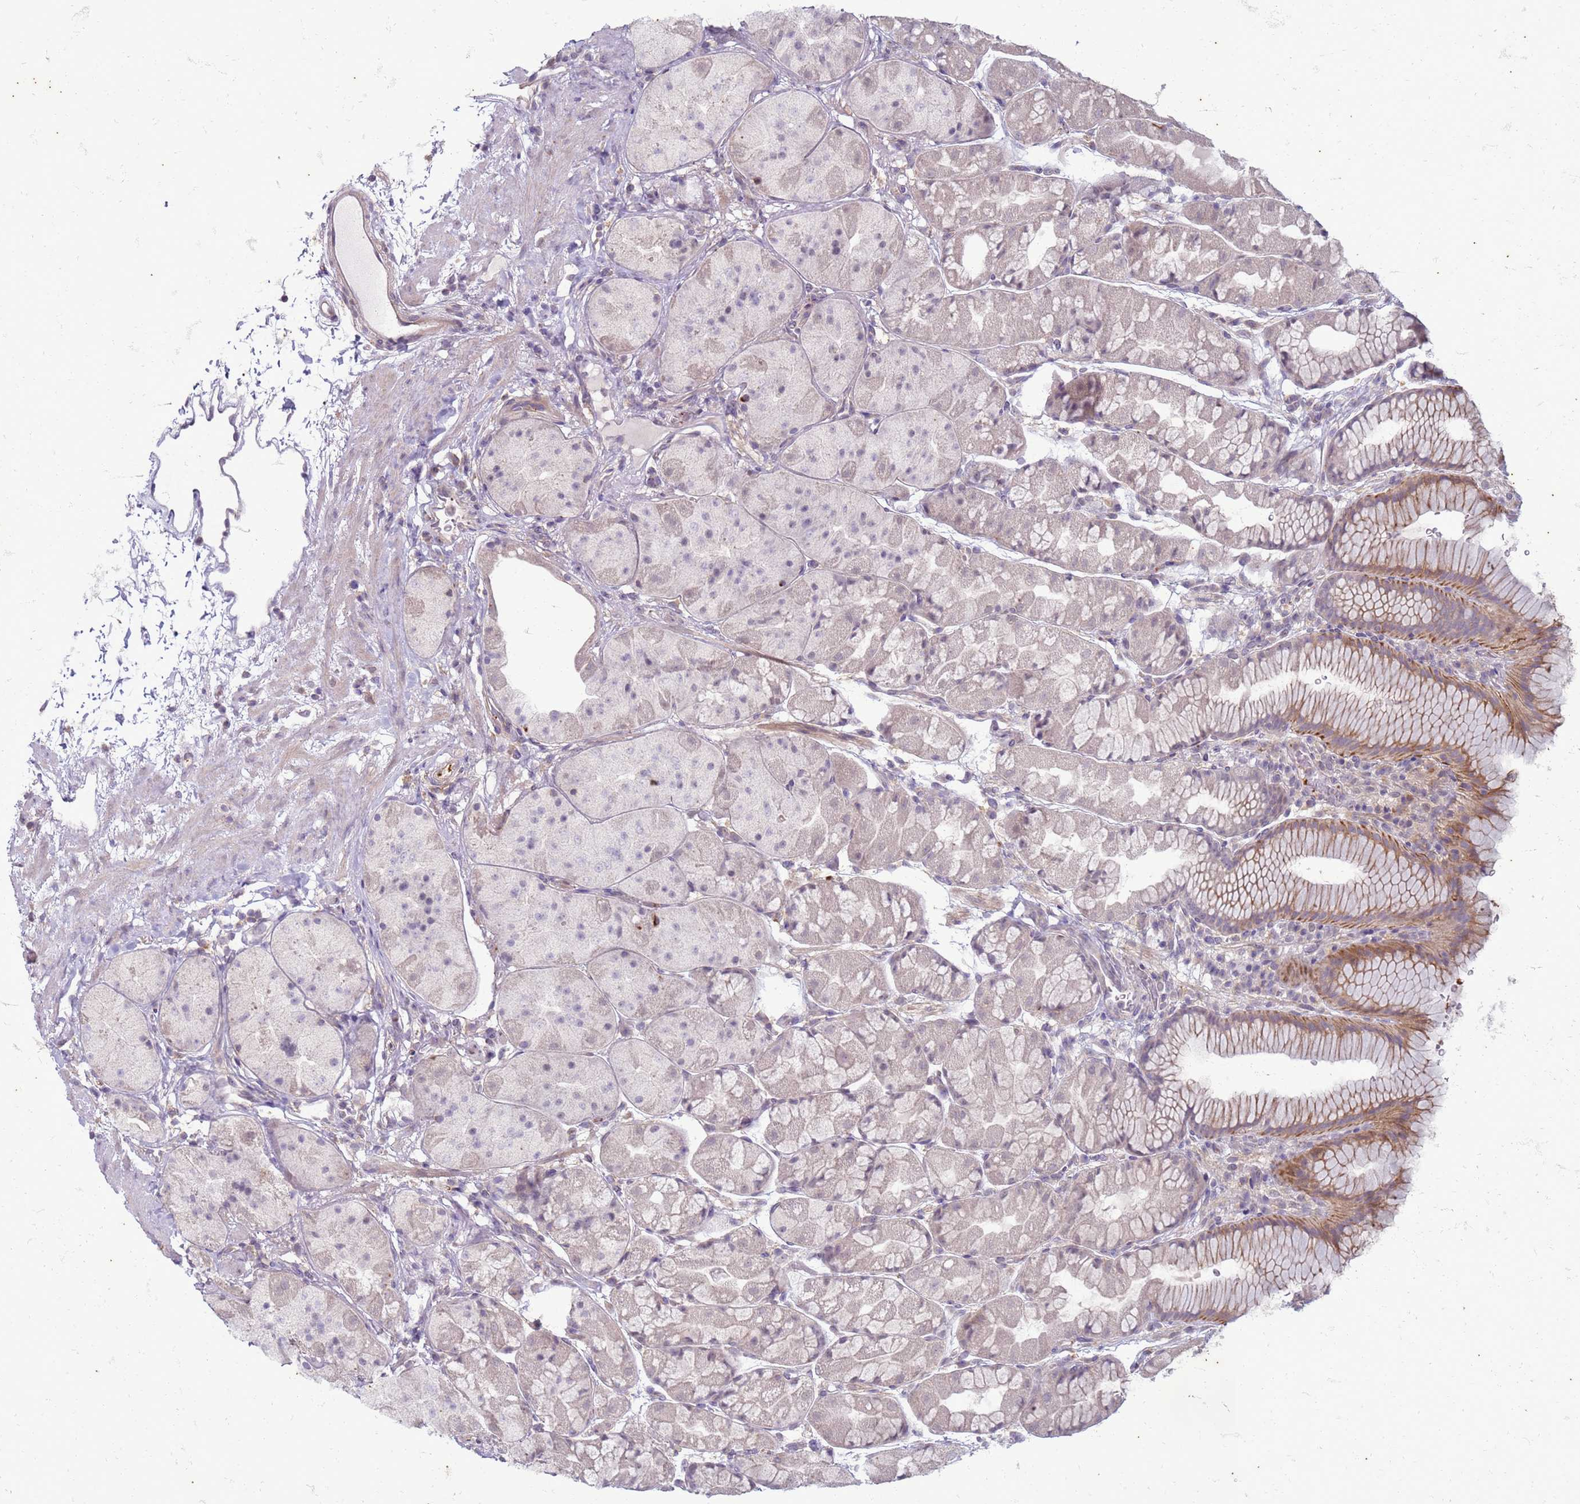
{"staining": {"intensity": "moderate", "quantity": "<25%", "location": "cytoplasmic/membranous"}, "tissue": "stomach", "cell_type": "Glandular cells", "image_type": "normal", "snomed": [{"axis": "morphology", "description": "Normal tissue, NOS"}, {"axis": "topography", "description": "Stomach"}], "caption": "The micrograph reveals immunohistochemical staining of normal stomach. There is moderate cytoplasmic/membranous expression is present in approximately <25% of glandular cells. (Brightfield microscopy of DAB IHC at high magnification).", "gene": "SLC15A3", "patient": {"sex": "male", "age": 57}}